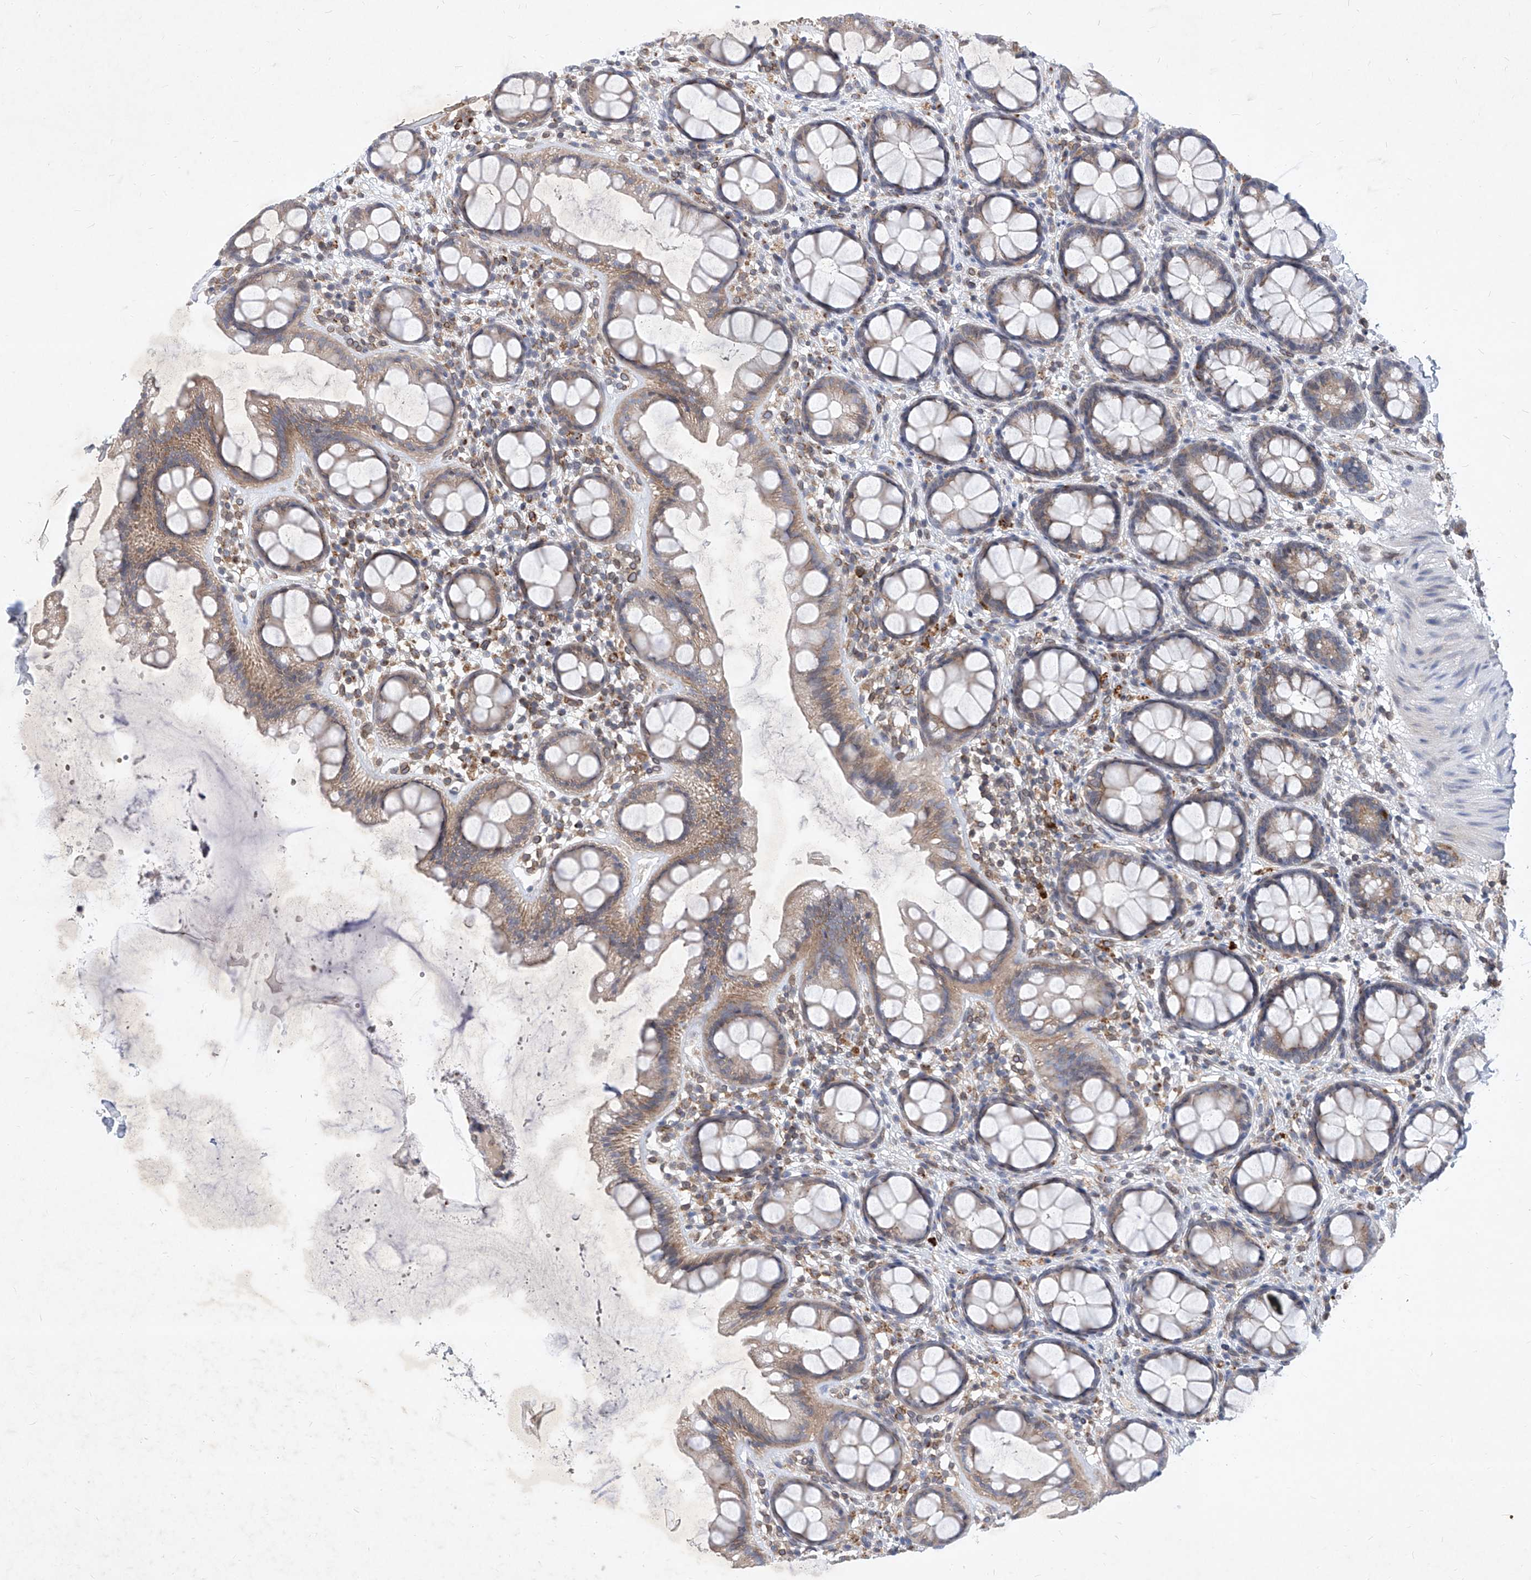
{"staining": {"intensity": "weak", "quantity": "25%-75%", "location": "cytoplasmic/membranous"}, "tissue": "rectum", "cell_type": "Glandular cells", "image_type": "normal", "snomed": [{"axis": "morphology", "description": "Normal tissue, NOS"}, {"axis": "topography", "description": "Rectum"}], "caption": "A photomicrograph of human rectum stained for a protein demonstrates weak cytoplasmic/membranous brown staining in glandular cells.", "gene": "MX2", "patient": {"sex": "female", "age": 65}}